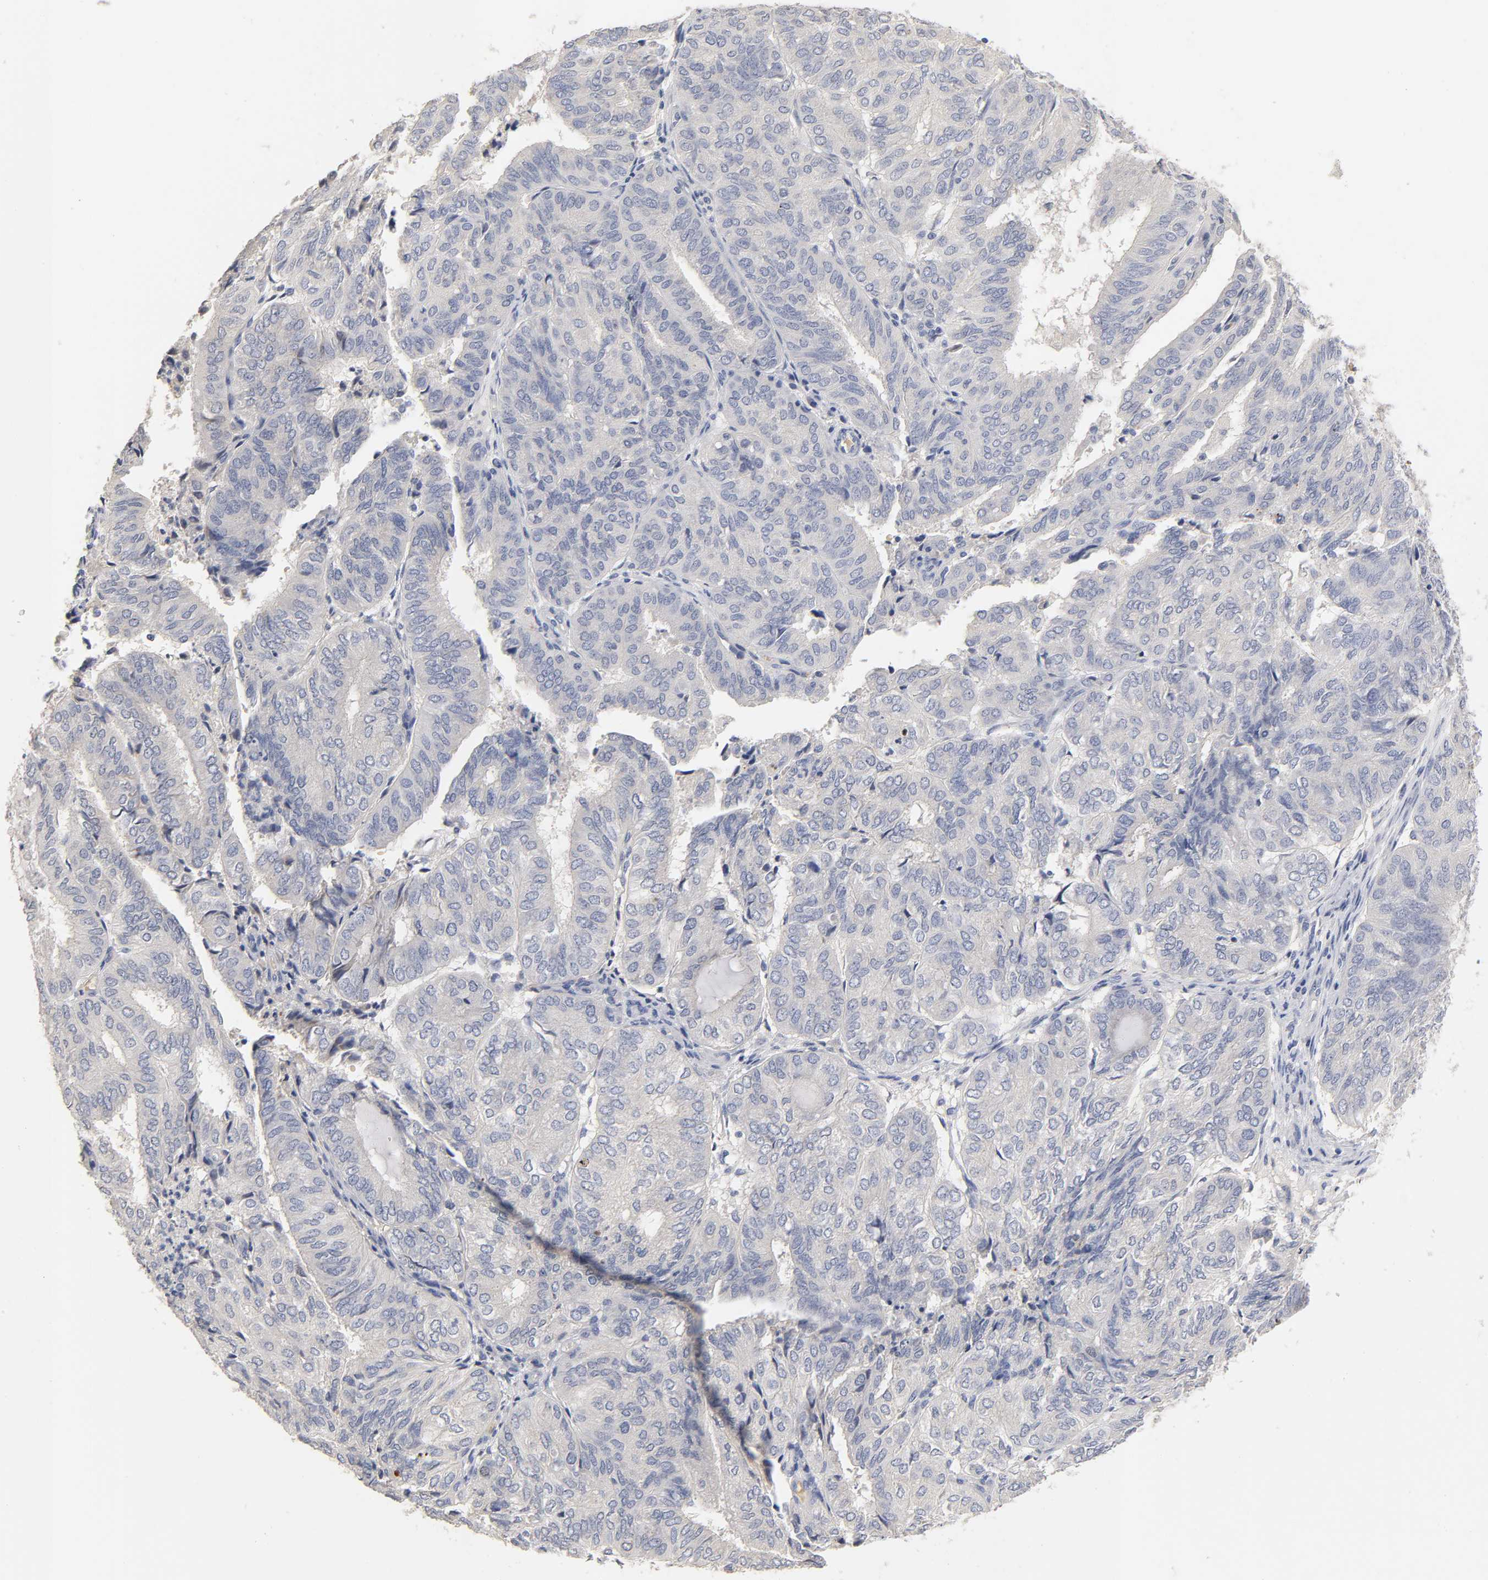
{"staining": {"intensity": "negative", "quantity": "none", "location": "none"}, "tissue": "endometrial cancer", "cell_type": "Tumor cells", "image_type": "cancer", "snomed": [{"axis": "morphology", "description": "Adenocarcinoma, NOS"}, {"axis": "topography", "description": "Uterus"}], "caption": "Histopathology image shows no significant protein positivity in tumor cells of endometrial cancer. Nuclei are stained in blue.", "gene": "OVOL1", "patient": {"sex": "female", "age": 60}}